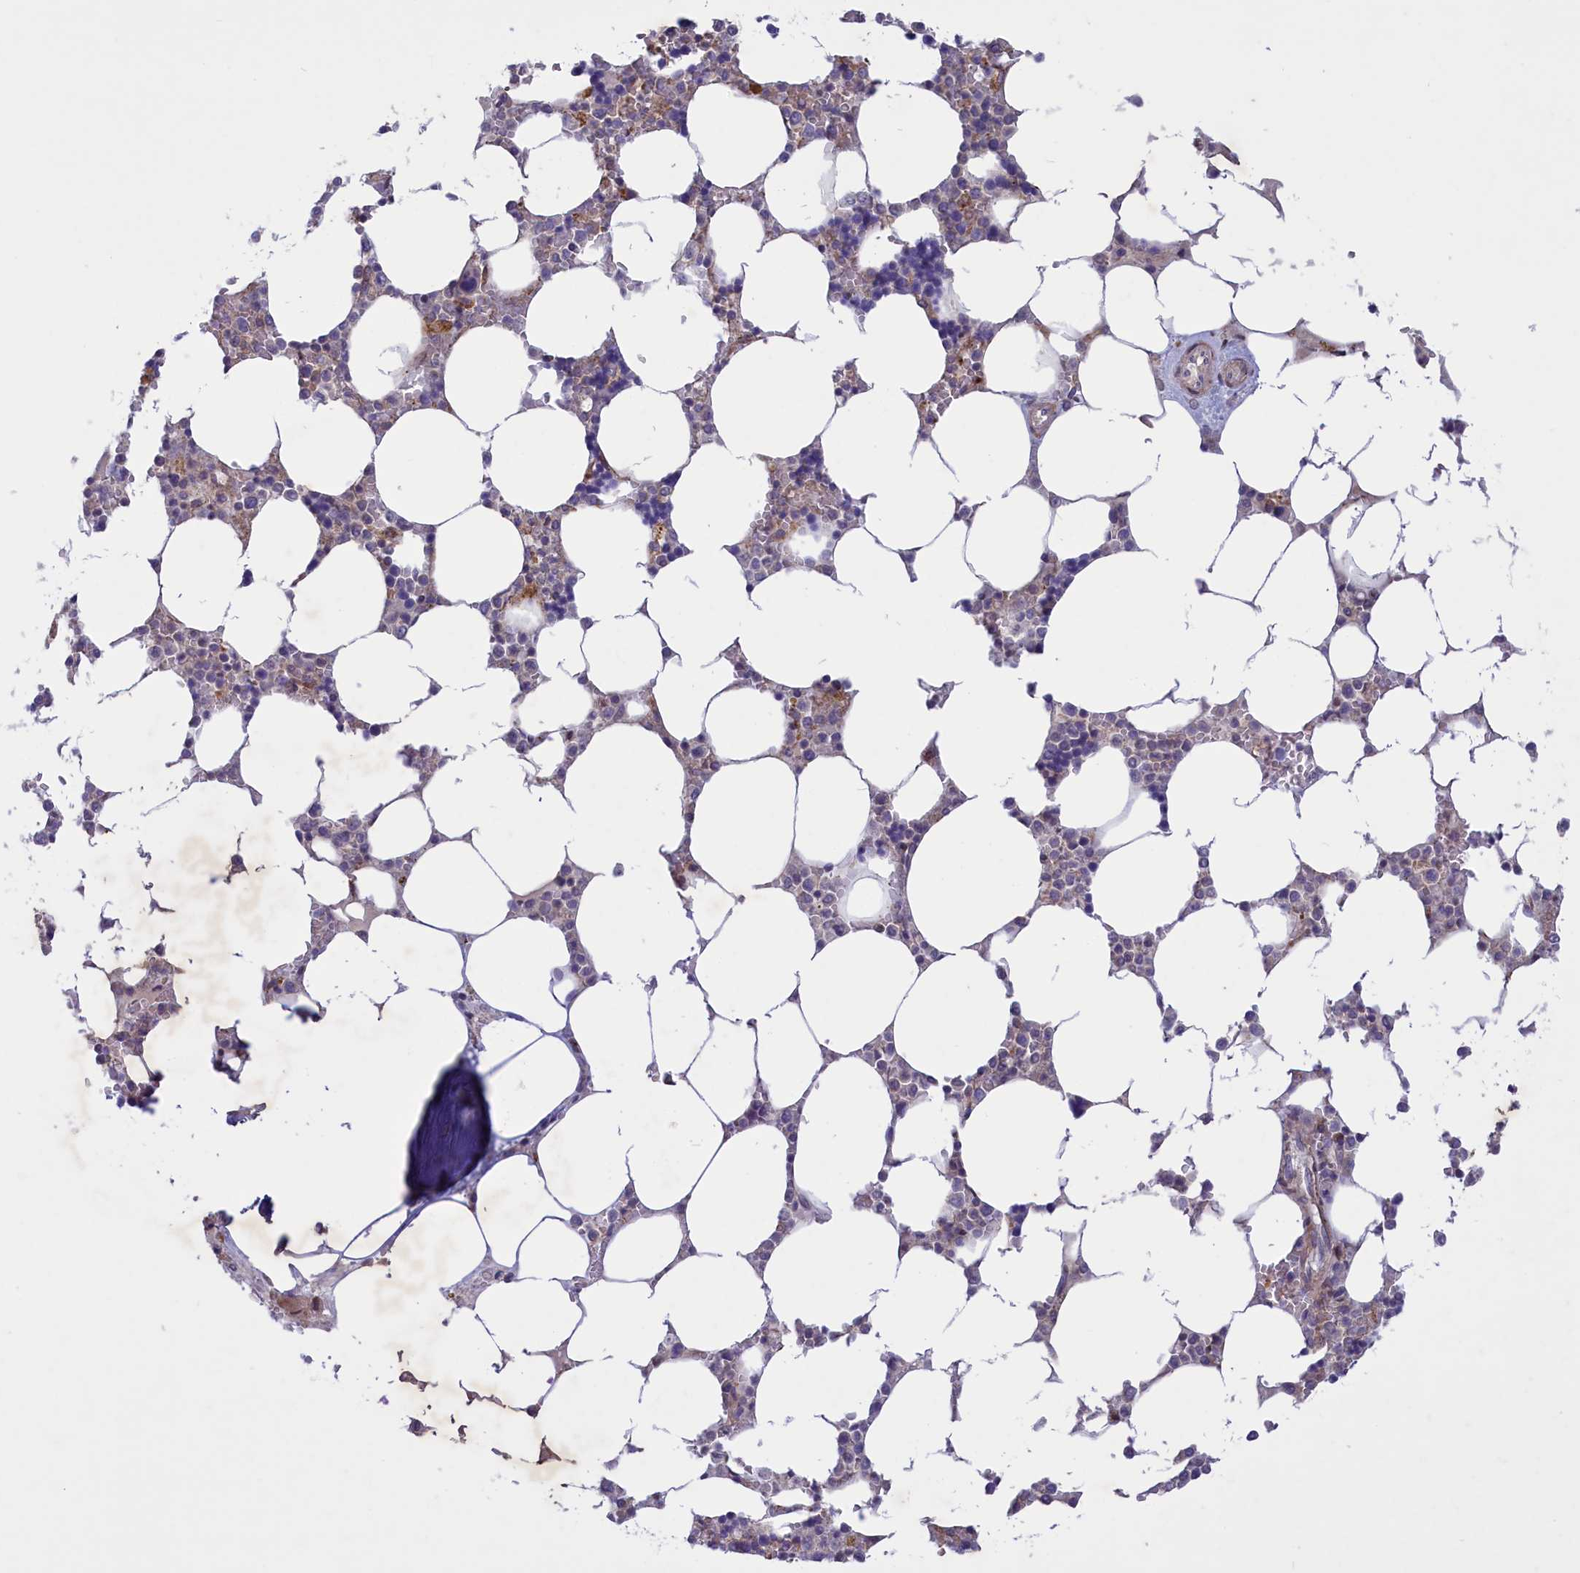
{"staining": {"intensity": "weak", "quantity": "<25%", "location": "cytoplasmic/membranous"}, "tissue": "bone marrow", "cell_type": "Hematopoietic cells", "image_type": "normal", "snomed": [{"axis": "morphology", "description": "Normal tissue, NOS"}, {"axis": "topography", "description": "Bone marrow"}], "caption": "This is an immunohistochemistry (IHC) histopathology image of normal human bone marrow. There is no staining in hematopoietic cells.", "gene": "CORO2A", "patient": {"sex": "male", "age": 64}}